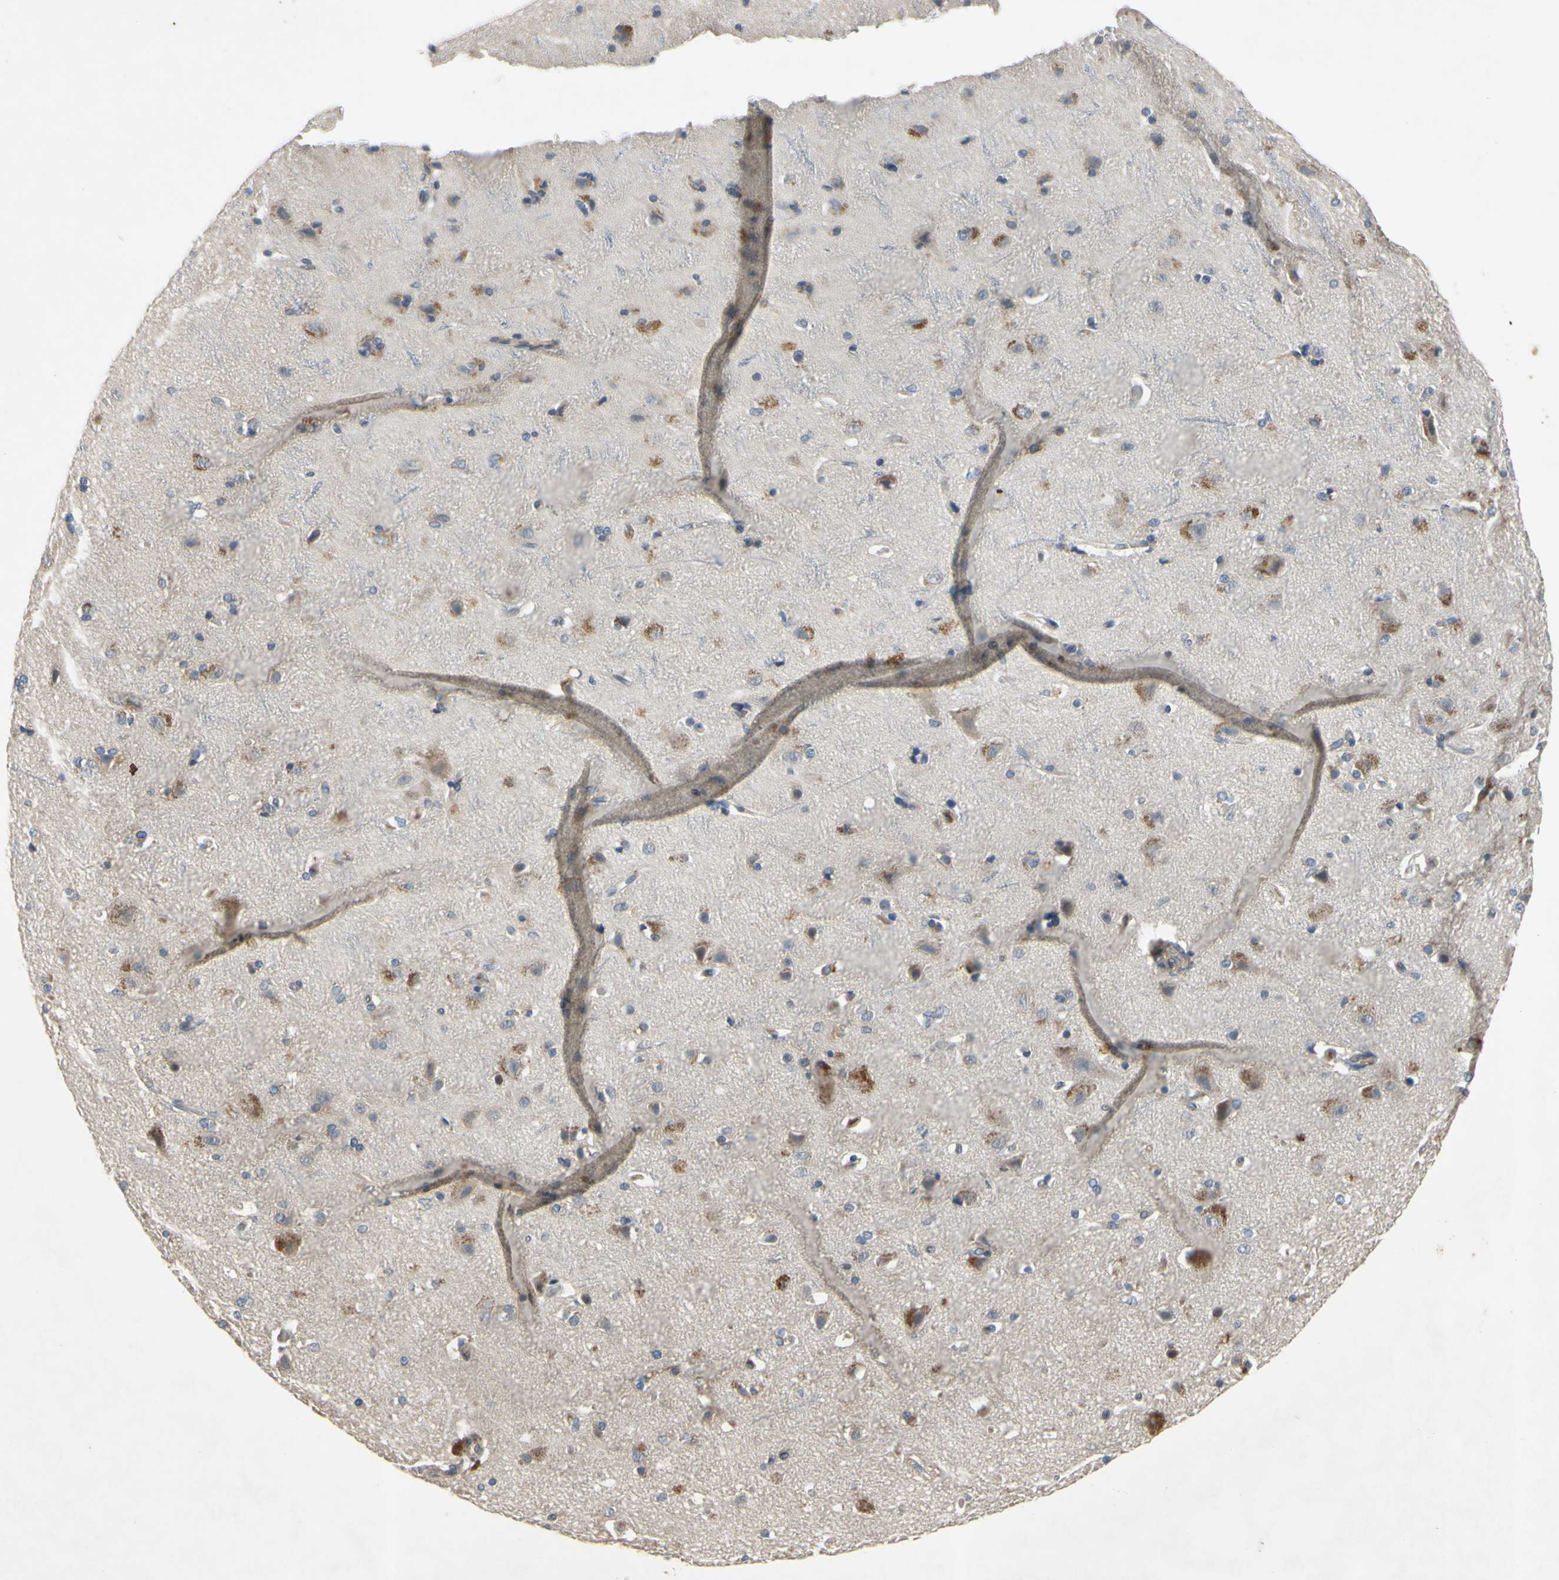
{"staining": {"intensity": "negative", "quantity": "none", "location": "none"}, "tissue": "cerebral cortex", "cell_type": "Endothelial cells", "image_type": "normal", "snomed": [{"axis": "morphology", "description": "Normal tissue, NOS"}, {"axis": "topography", "description": "Cerebral cortex"}], "caption": "This is an immunohistochemistry (IHC) image of benign human cerebral cortex. There is no expression in endothelial cells.", "gene": "XIAP", "patient": {"sex": "female", "age": 54}}